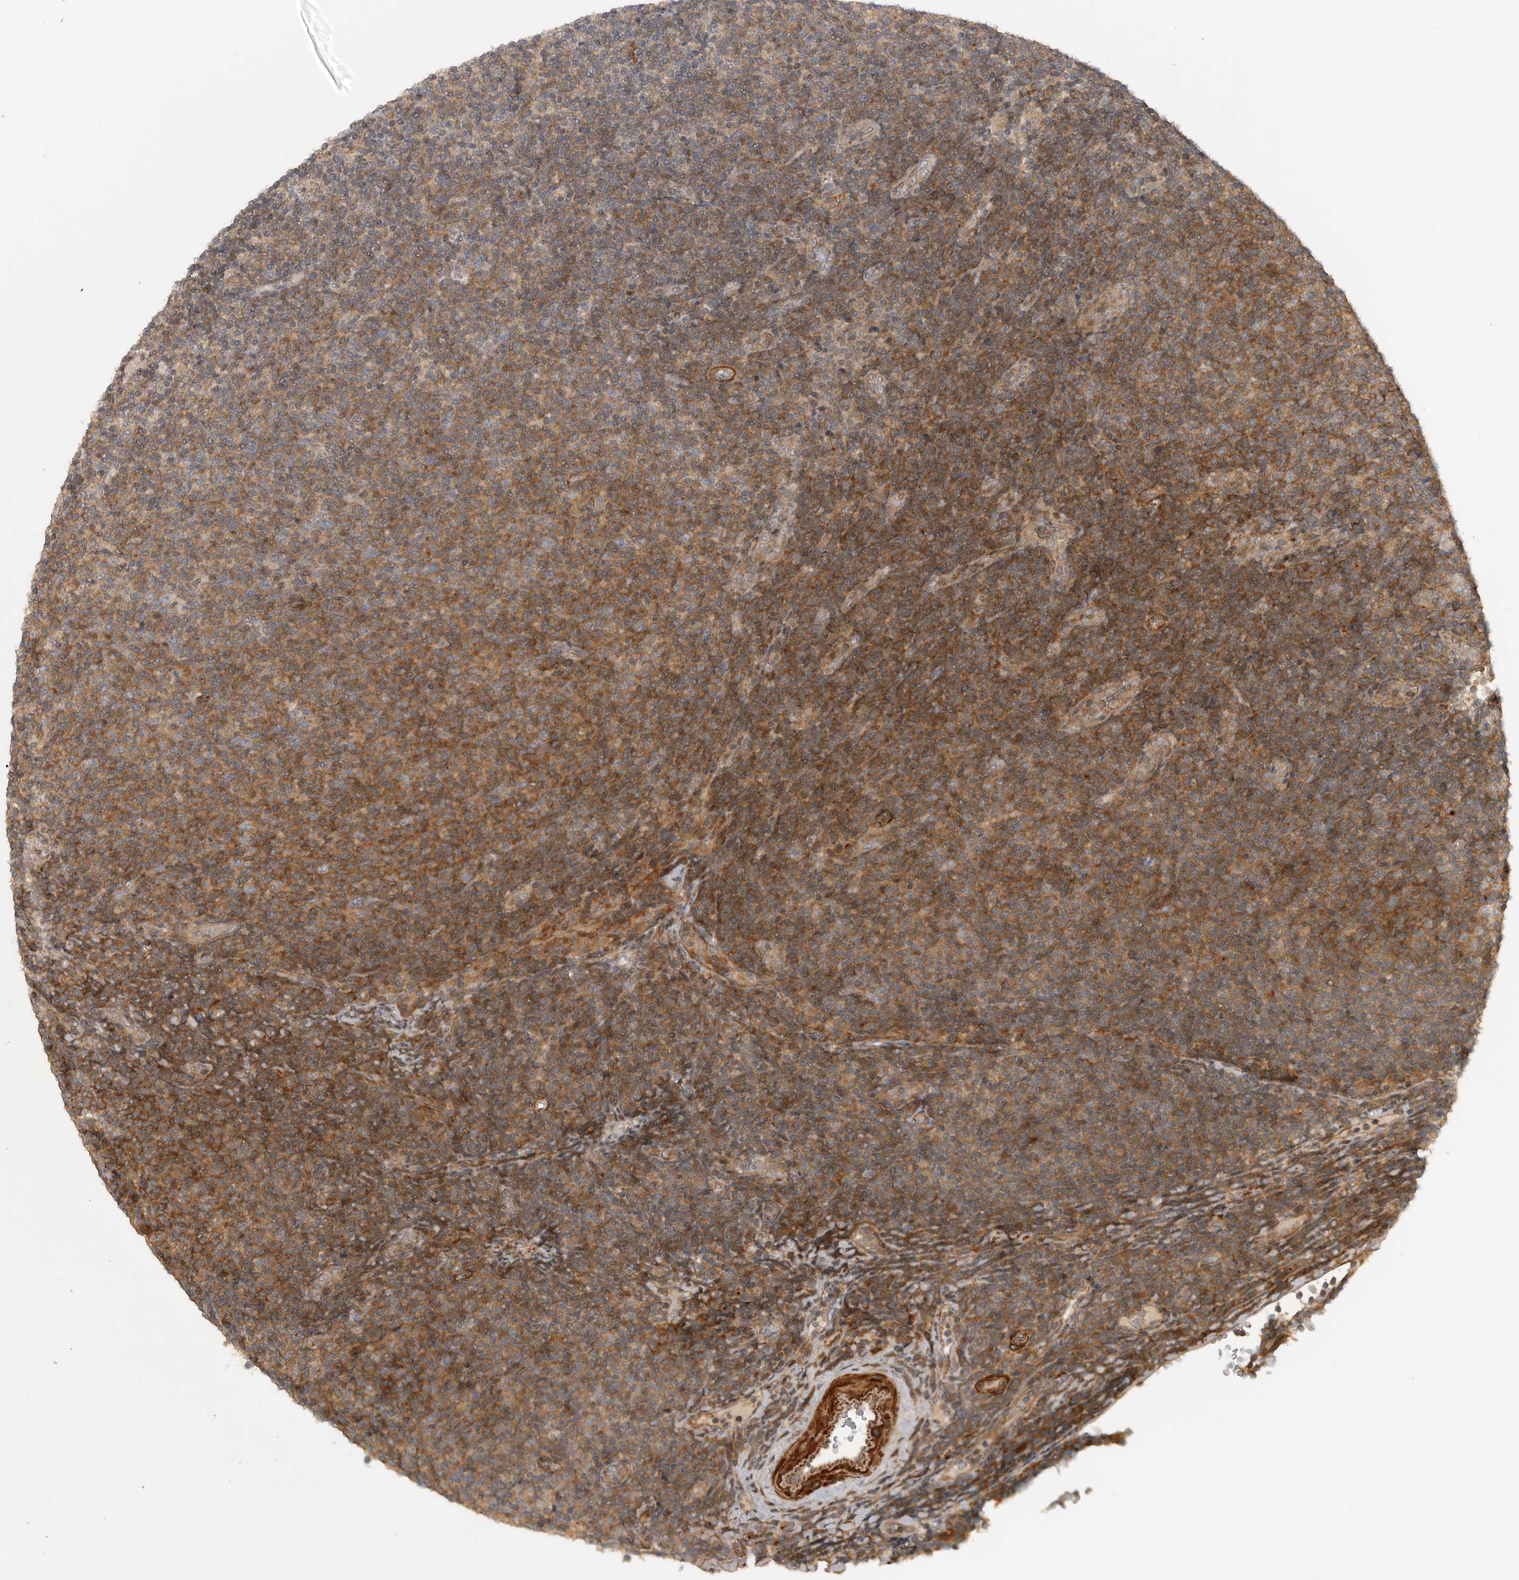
{"staining": {"intensity": "strong", "quantity": ">75%", "location": "cytoplasmic/membranous"}, "tissue": "lymphoma", "cell_type": "Tumor cells", "image_type": "cancer", "snomed": [{"axis": "morphology", "description": "Malignant lymphoma, non-Hodgkin's type, Low grade"}, {"axis": "topography", "description": "Lymph node"}], "caption": "Human lymphoma stained for a protein (brown) exhibits strong cytoplasmic/membranous positive expression in approximately >75% of tumor cells.", "gene": "TRIM56", "patient": {"sex": "male", "age": 66}}